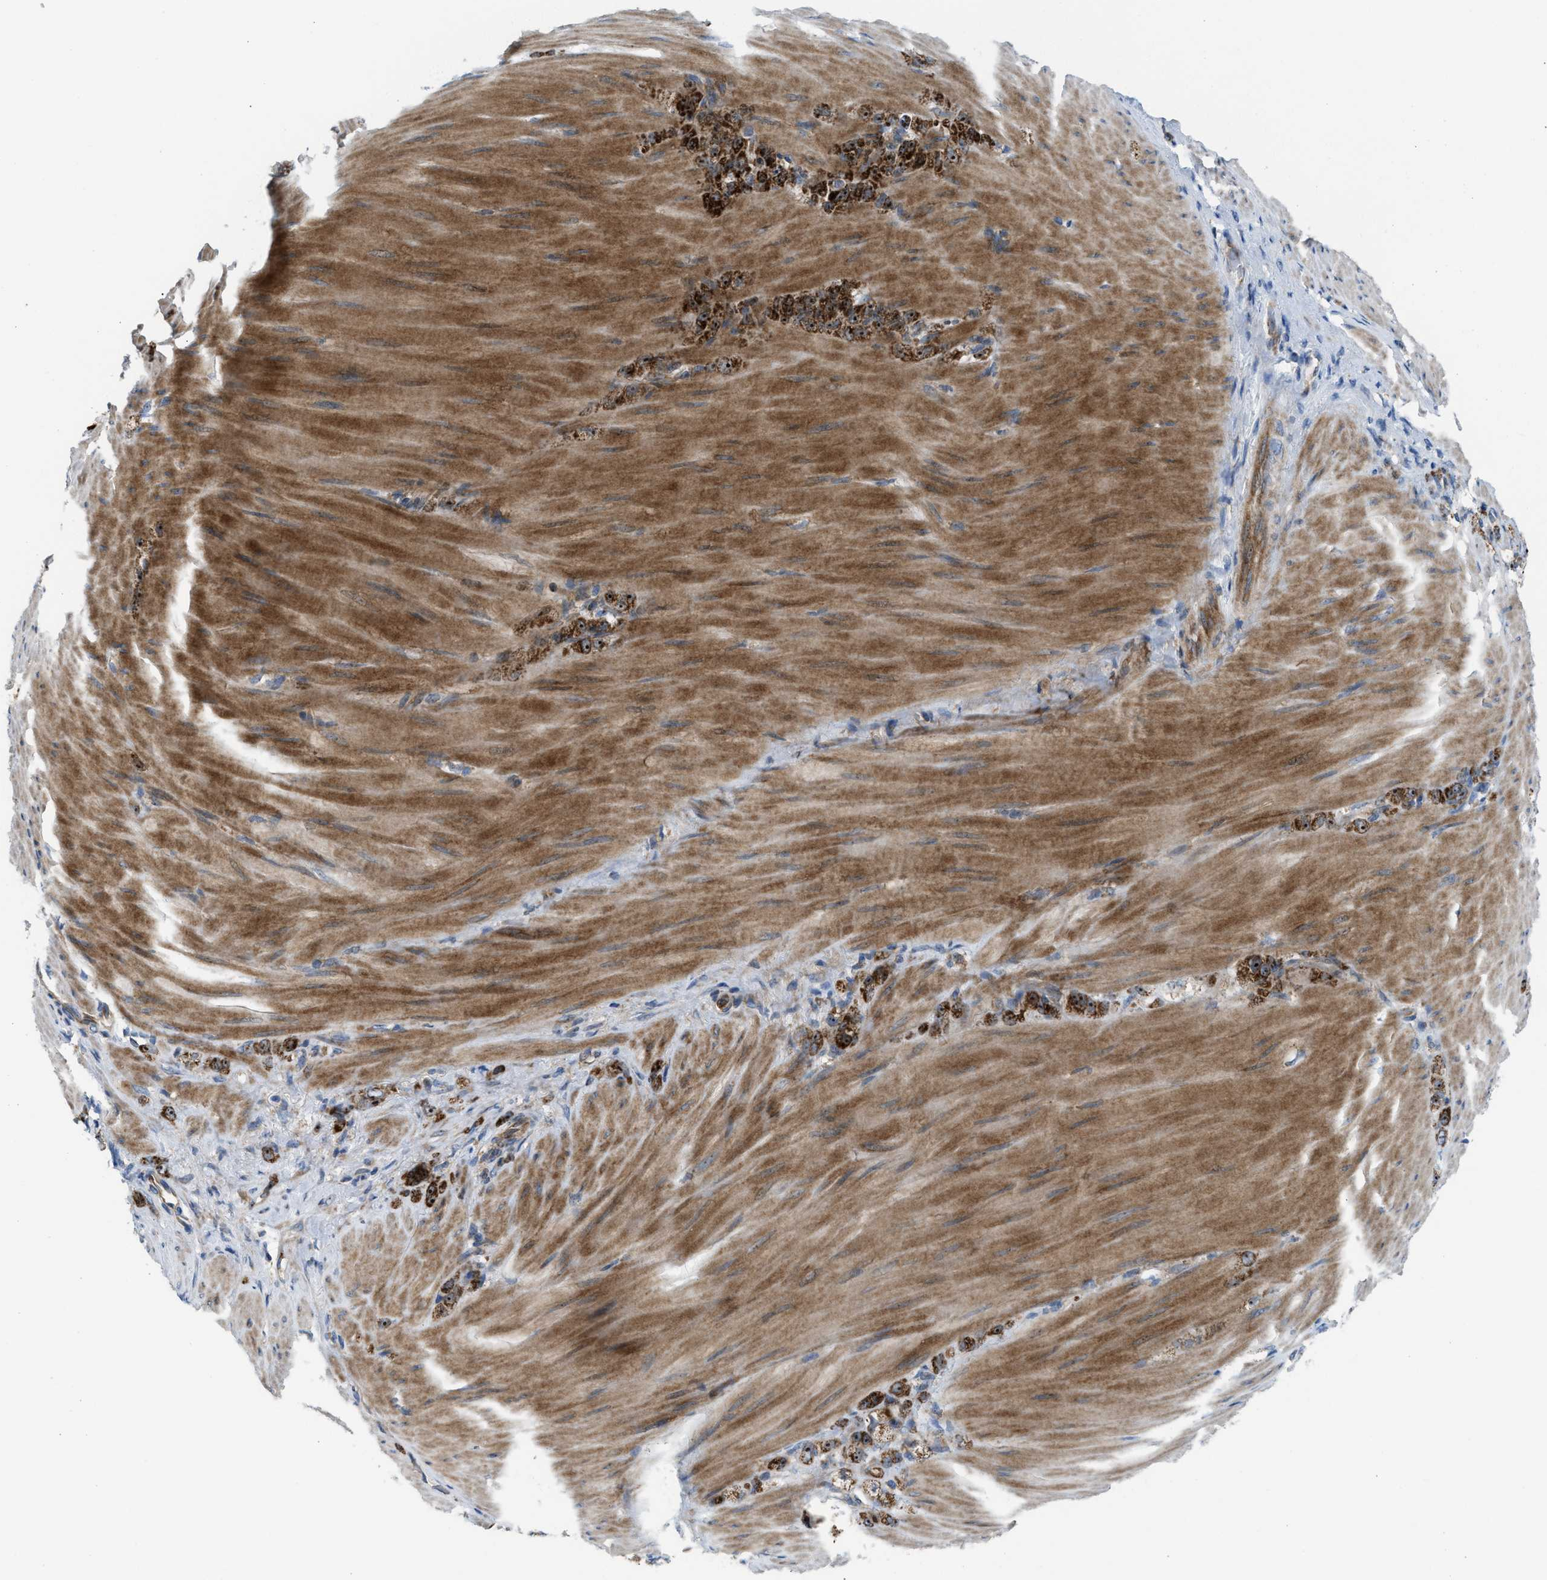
{"staining": {"intensity": "strong", "quantity": ">75%", "location": "cytoplasmic/membranous,nuclear"}, "tissue": "stomach cancer", "cell_type": "Tumor cells", "image_type": "cancer", "snomed": [{"axis": "morphology", "description": "Normal tissue, NOS"}, {"axis": "morphology", "description": "Adenocarcinoma, NOS"}, {"axis": "topography", "description": "Stomach"}], "caption": "Tumor cells show high levels of strong cytoplasmic/membranous and nuclear positivity in about >75% of cells in human stomach adenocarcinoma. The protein of interest is shown in brown color, while the nuclei are stained blue.", "gene": "TPH1", "patient": {"sex": "male", "age": 82}}